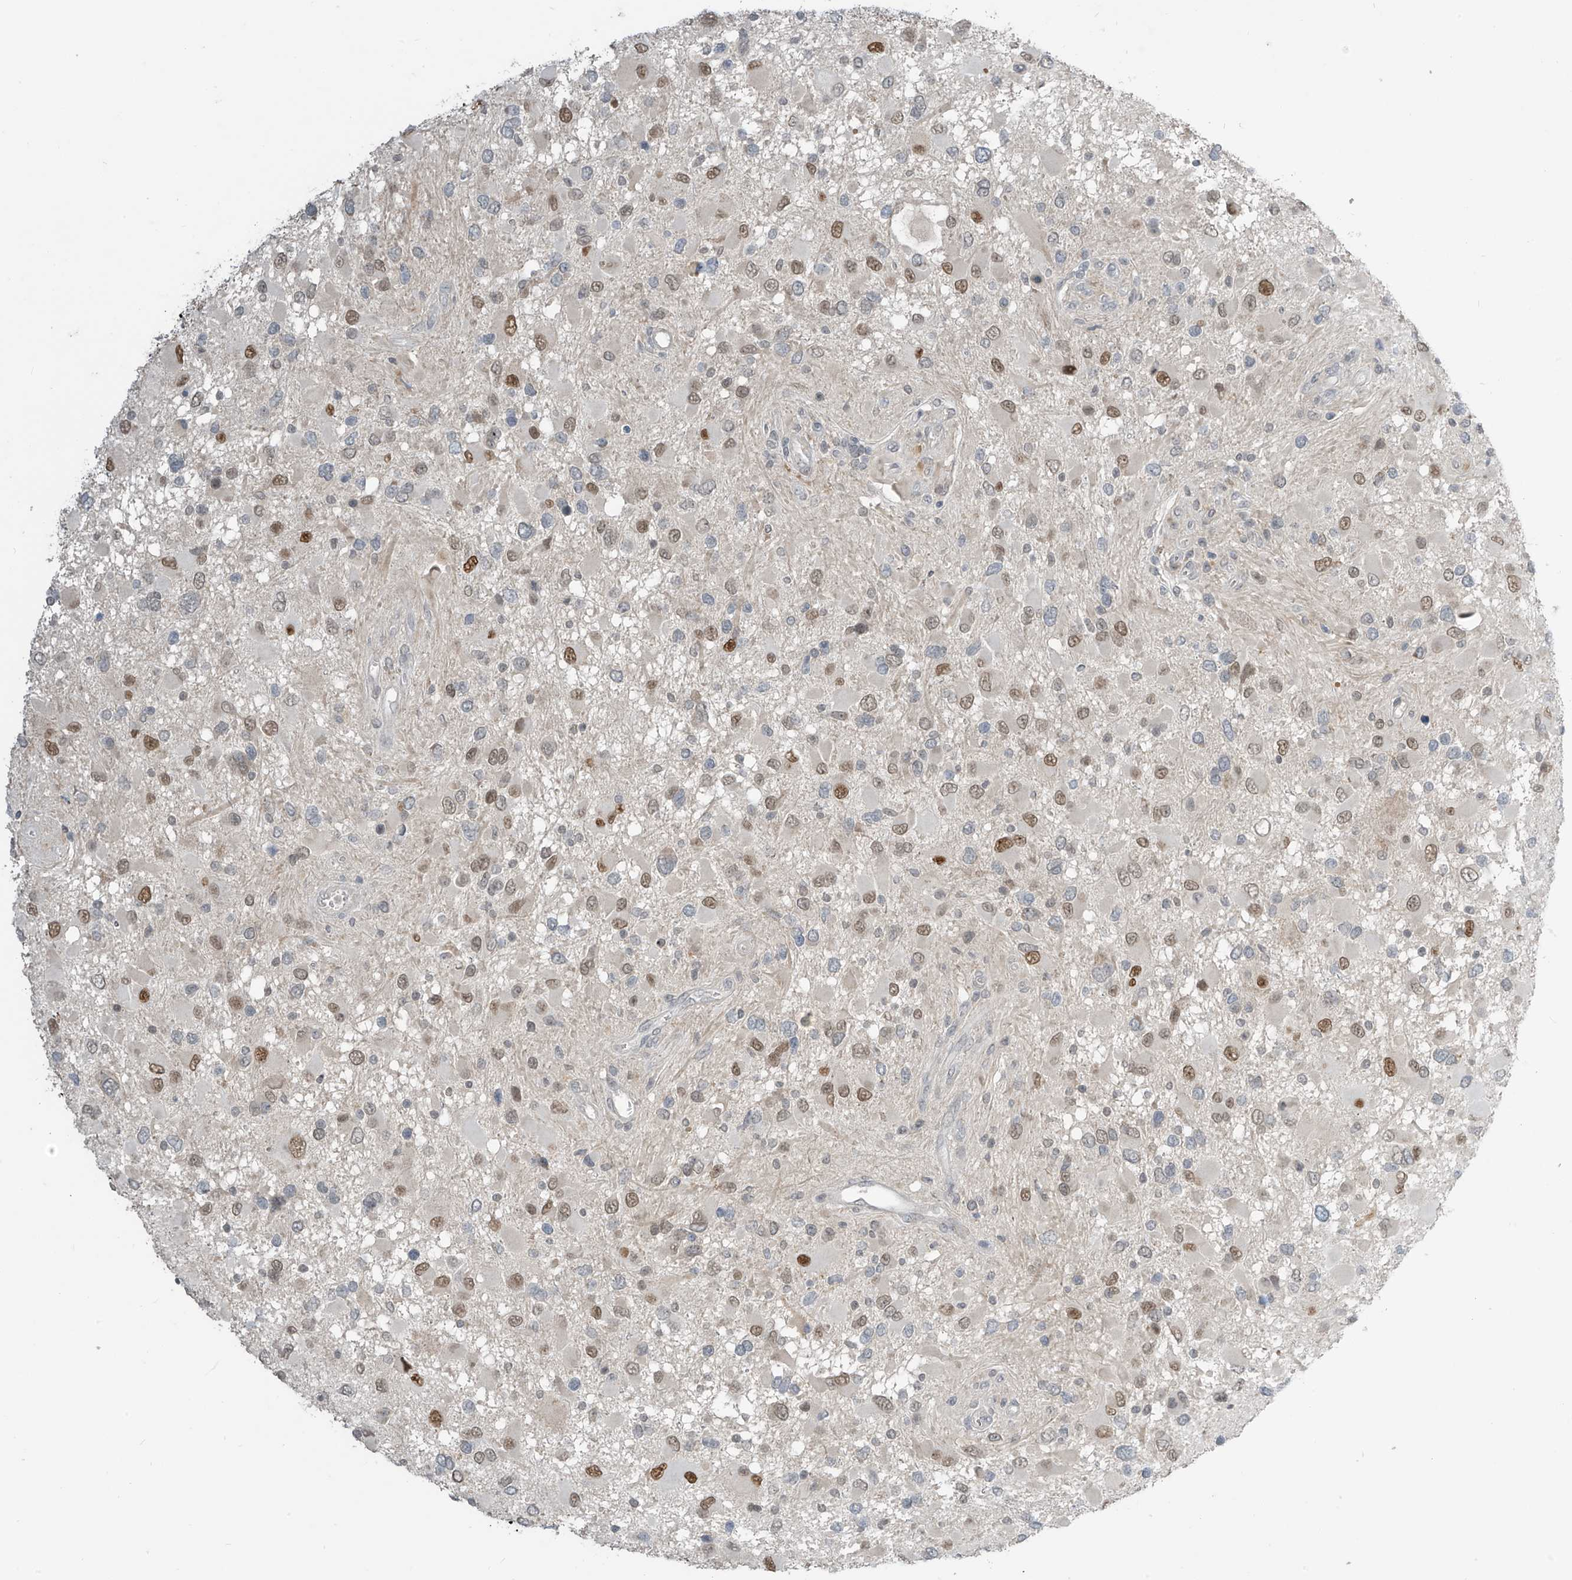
{"staining": {"intensity": "strong", "quantity": "25%-75%", "location": "nuclear"}, "tissue": "glioma", "cell_type": "Tumor cells", "image_type": "cancer", "snomed": [{"axis": "morphology", "description": "Glioma, malignant, High grade"}, {"axis": "topography", "description": "Brain"}], "caption": "A brown stain shows strong nuclear staining of a protein in human glioma tumor cells.", "gene": "METAP1D", "patient": {"sex": "male", "age": 53}}